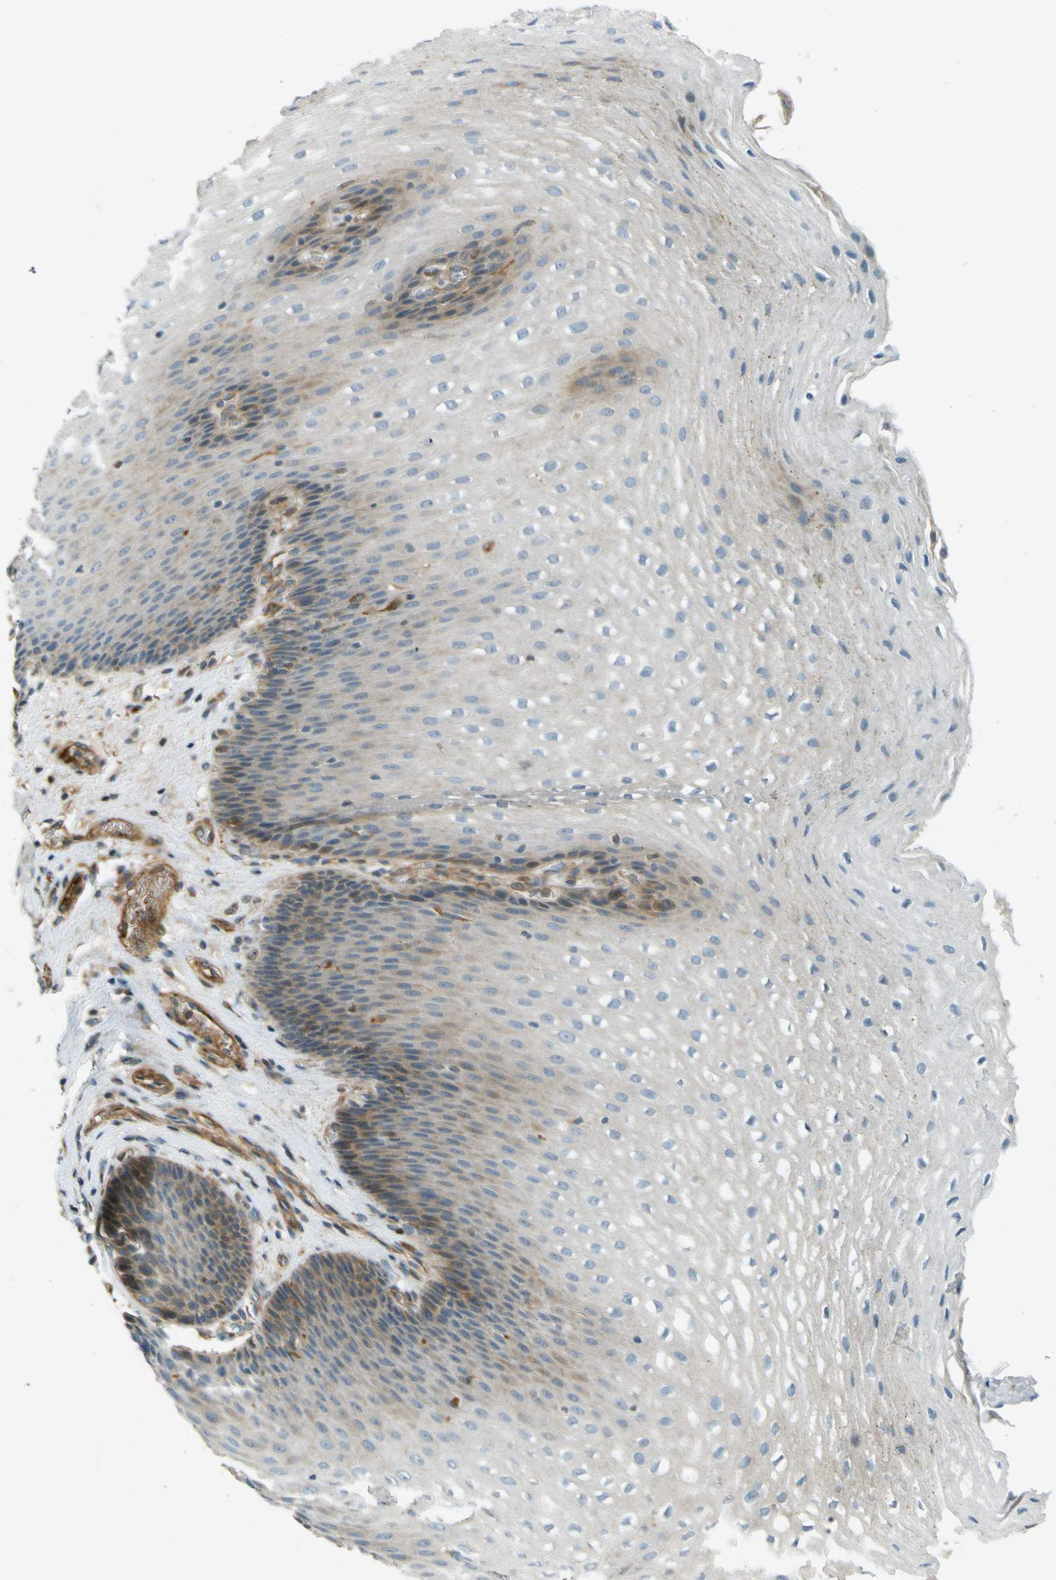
{"staining": {"intensity": "moderate", "quantity": "25%-75%", "location": "cytoplasmic/membranous"}, "tissue": "esophagus", "cell_type": "Squamous epithelial cells", "image_type": "normal", "snomed": [{"axis": "morphology", "description": "Normal tissue, NOS"}, {"axis": "topography", "description": "Esophagus"}], "caption": "Brown immunohistochemical staining in unremarkable esophagus exhibits moderate cytoplasmic/membranous positivity in about 25%-75% of squamous epithelial cells. (IHC, brightfield microscopy, high magnification).", "gene": "LPCAT1", "patient": {"sex": "male", "age": 48}}